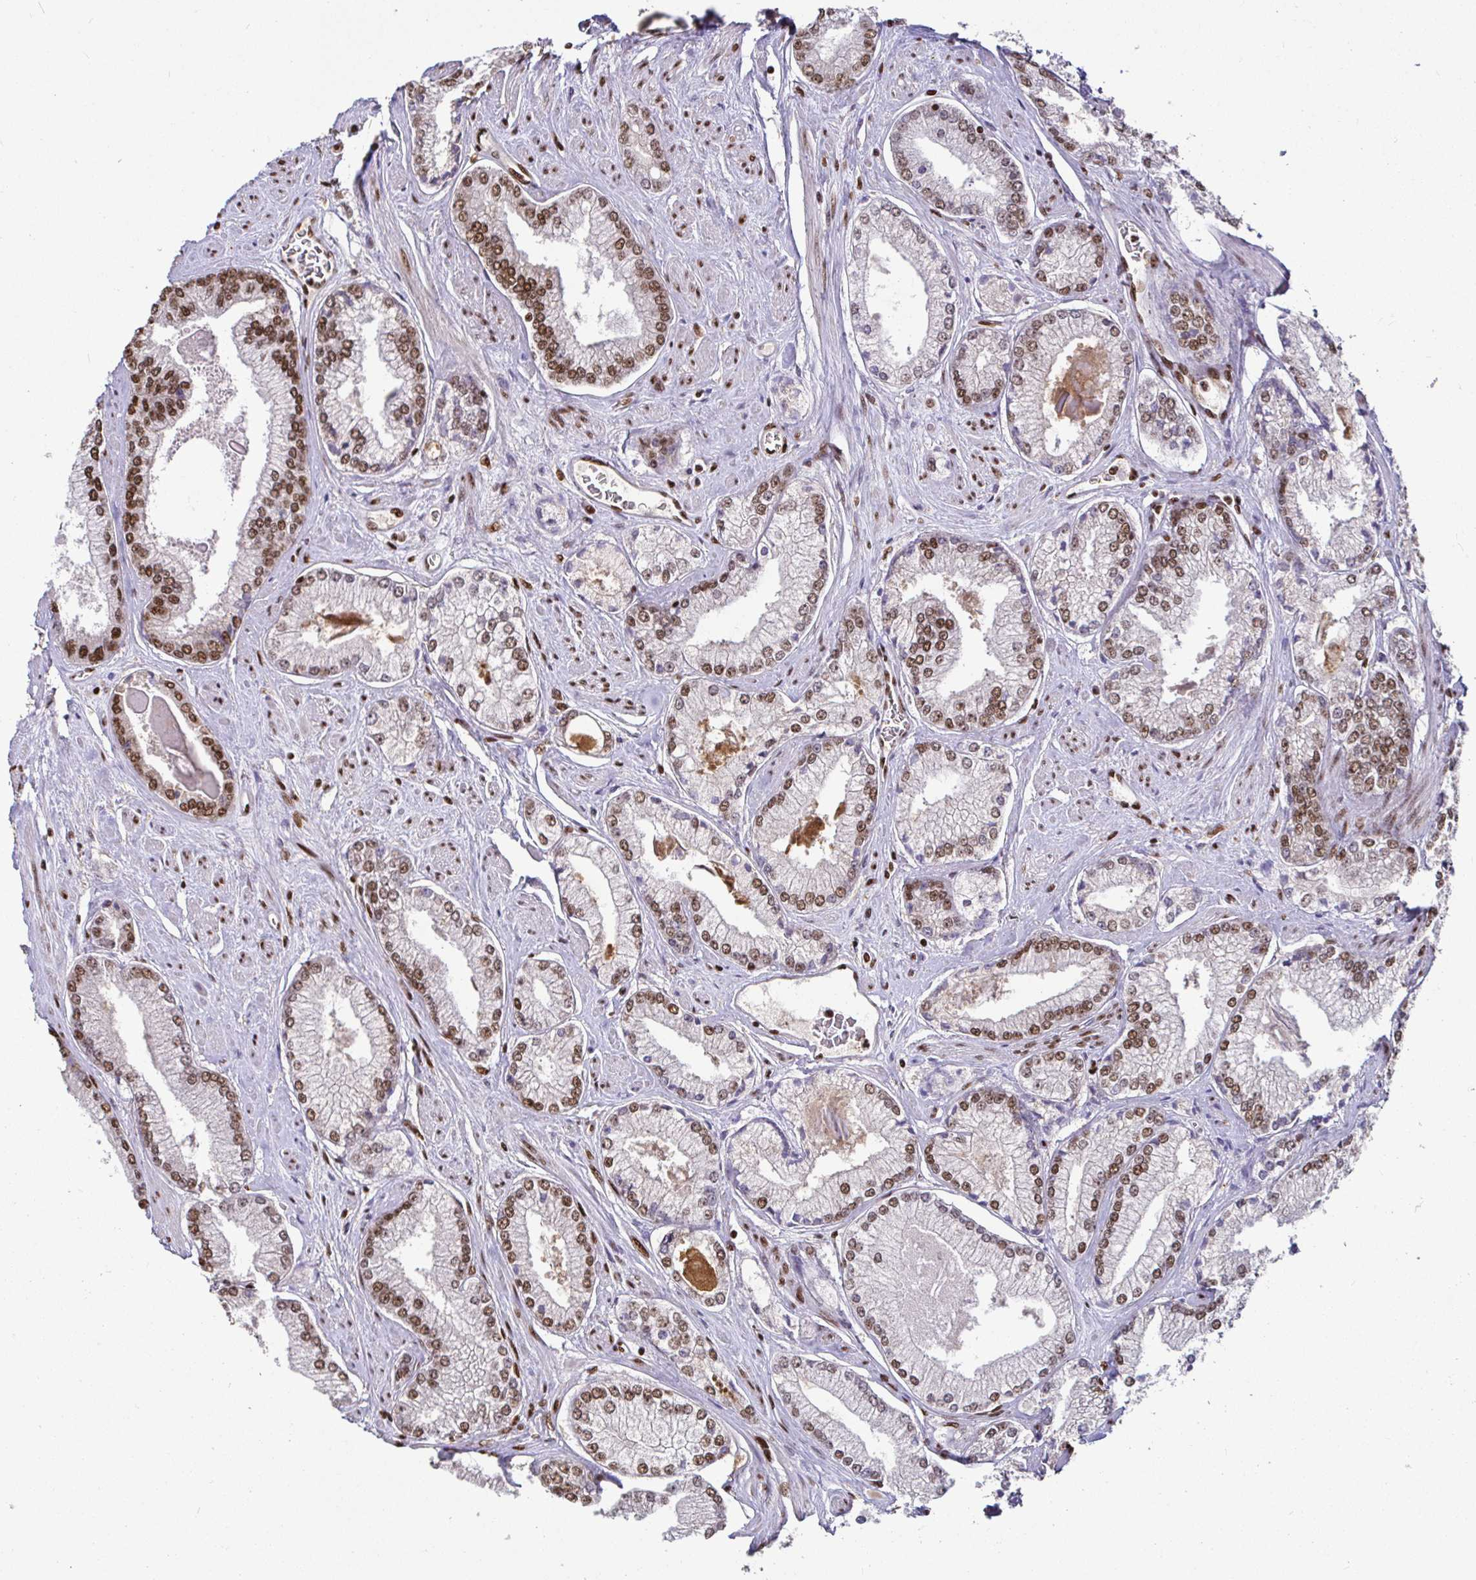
{"staining": {"intensity": "moderate", "quantity": ">75%", "location": "nuclear"}, "tissue": "prostate cancer", "cell_type": "Tumor cells", "image_type": "cancer", "snomed": [{"axis": "morphology", "description": "Adenocarcinoma, Low grade"}, {"axis": "topography", "description": "Prostate"}], "caption": "Prostate cancer was stained to show a protein in brown. There is medium levels of moderate nuclear expression in about >75% of tumor cells.", "gene": "SP3", "patient": {"sex": "male", "age": 67}}